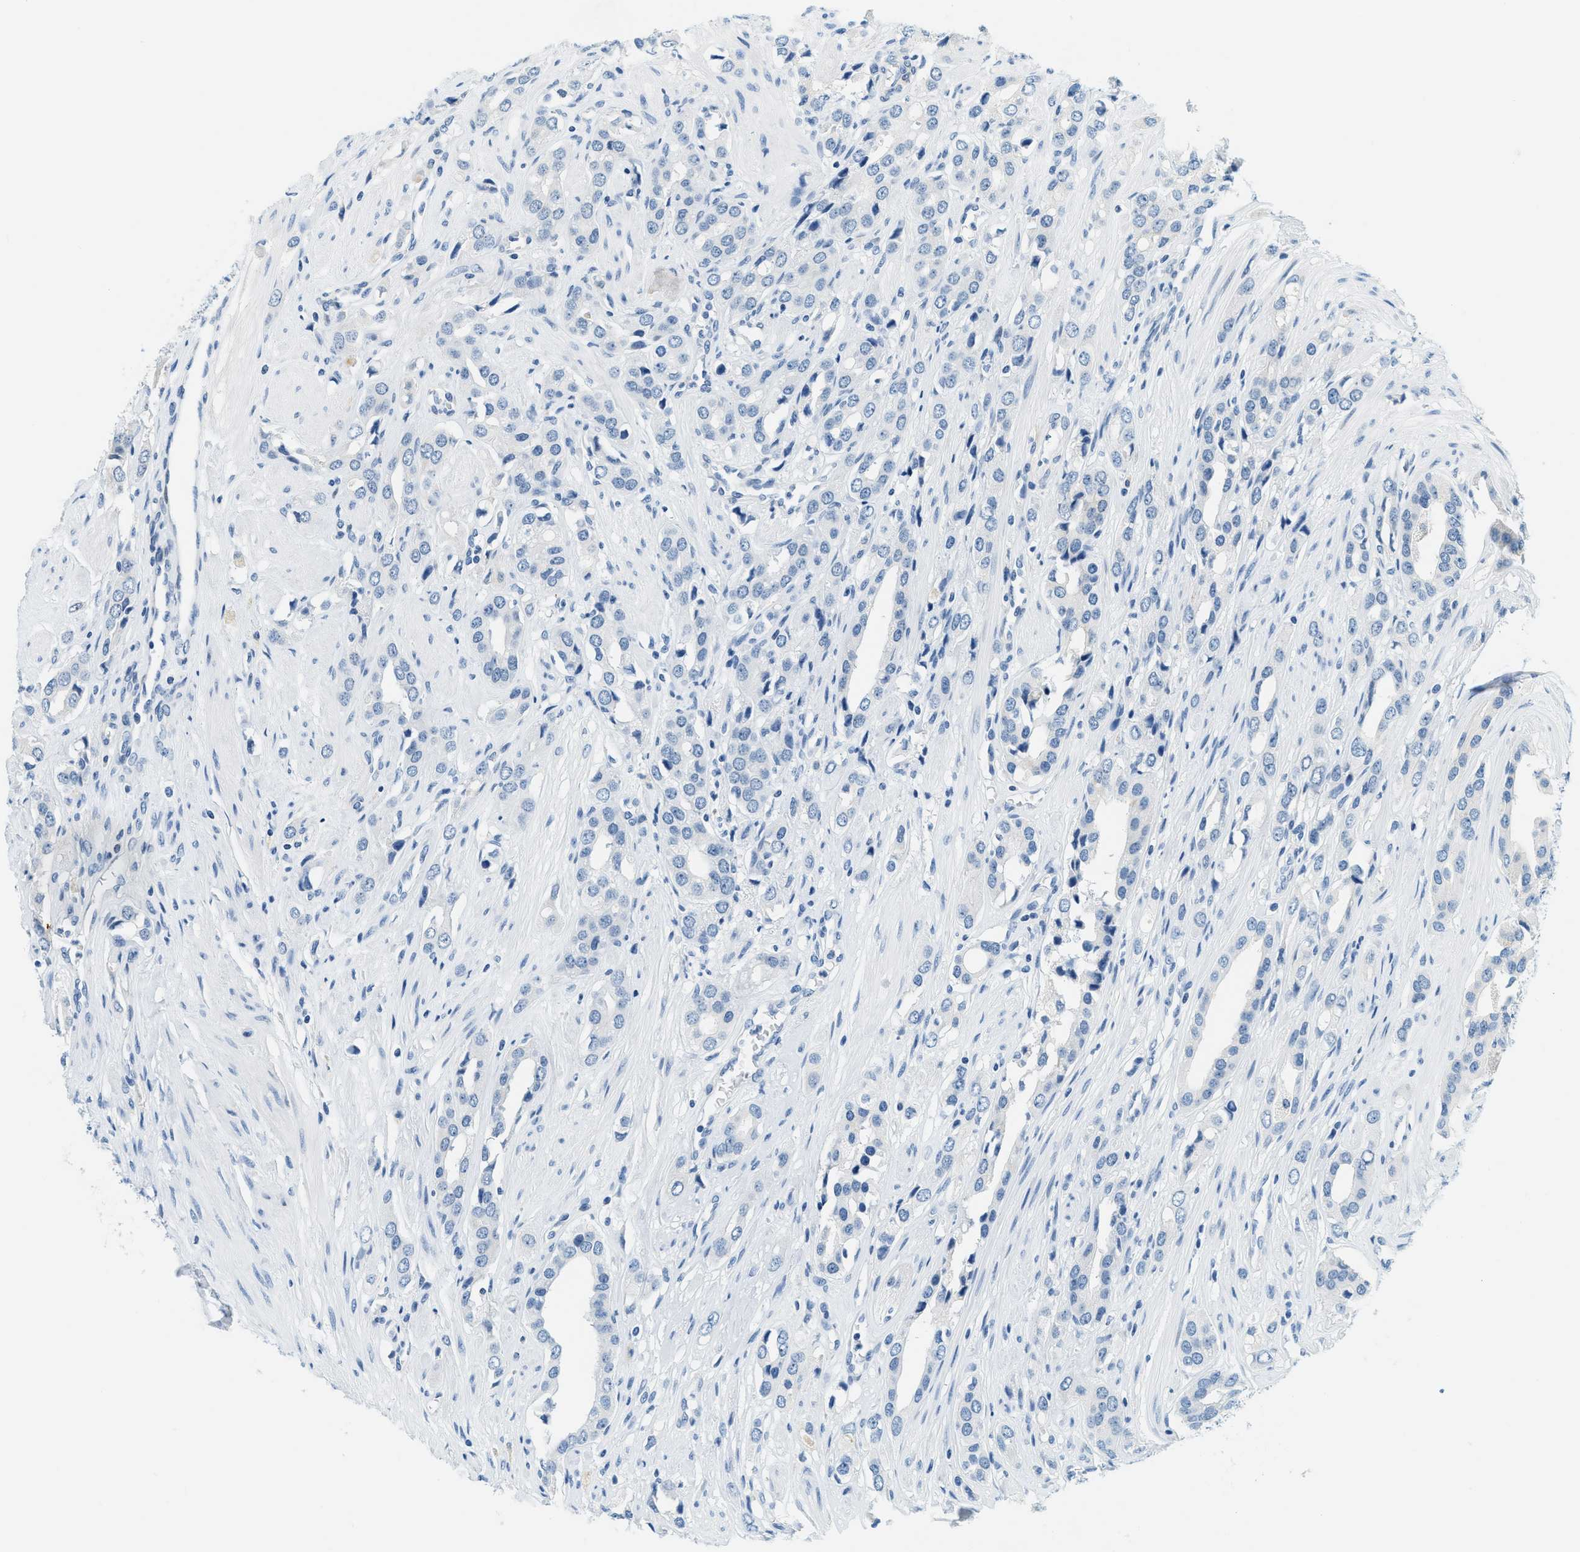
{"staining": {"intensity": "negative", "quantity": "none", "location": "none"}, "tissue": "prostate cancer", "cell_type": "Tumor cells", "image_type": "cancer", "snomed": [{"axis": "morphology", "description": "Adenocarcinoma, High grade"}, {"axis": "topography", "description": "Prostate"}], "caption": "High power microscopy micrograph of an IHC photomicrograph of prostate cancer, revealing no significant staining in tumor cells.", "gene": "CYP4X1", "patient": {"sex": "male", "age": 52}}